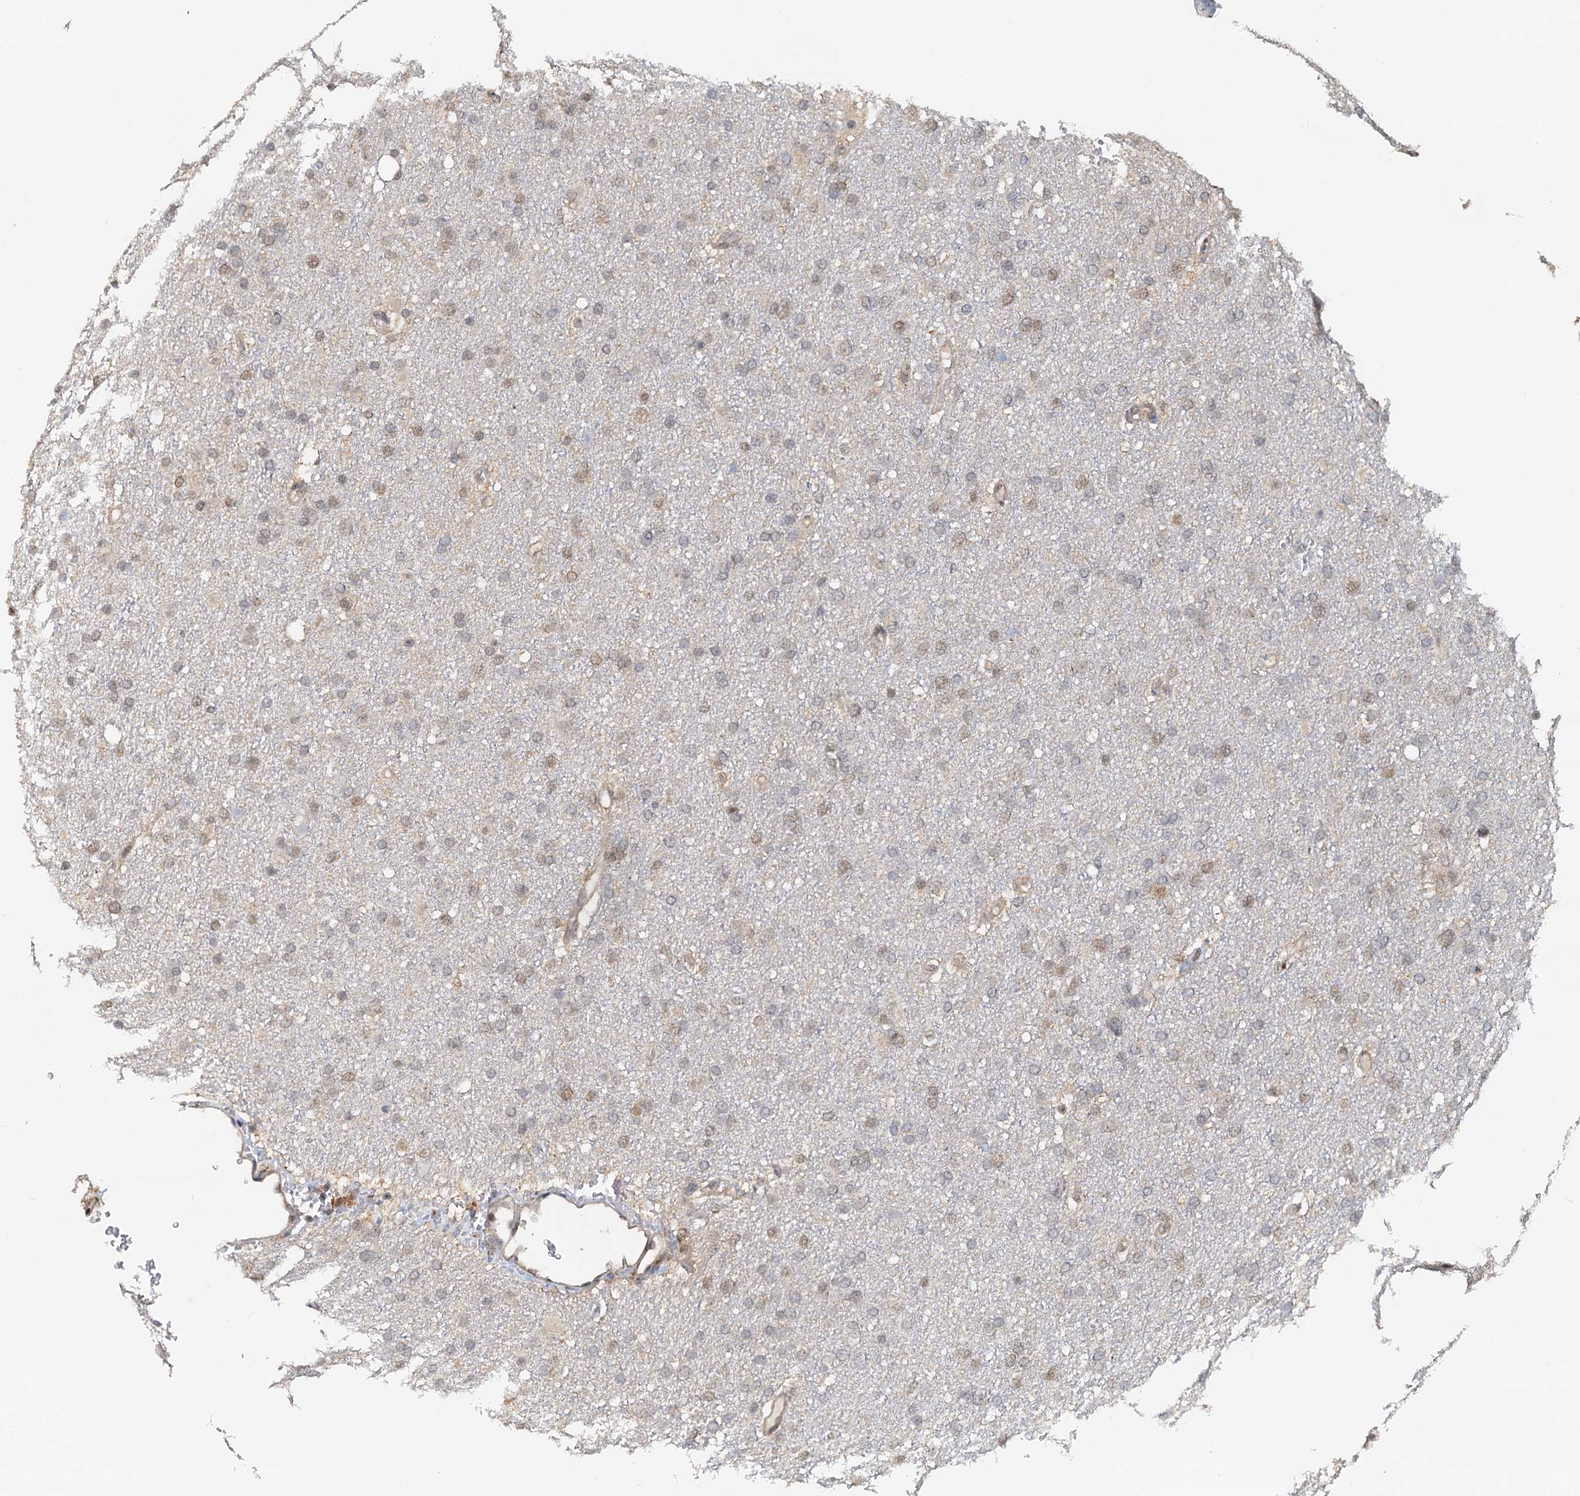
{"staining": {"intensity": "weak", "quantity": "<25%", "location": "cytoplasmic/membranous,nuclear"}, "tissue": "glioma", "cell_type": "Tumor cells", "image_type": "cancer", "snomed": [{"axis": "morphology", "description": "Glioma, malignant, High grade"}, {"axis": "topography", "description": "Cerebral cortex"}], "caption": "Immunohistochemical staining of human high-grade glioma (malignant) exhibits no significant positivity in tumor cells.", "gene": "SPINDOC", "patient": {"sex": "female", "age": 36}}